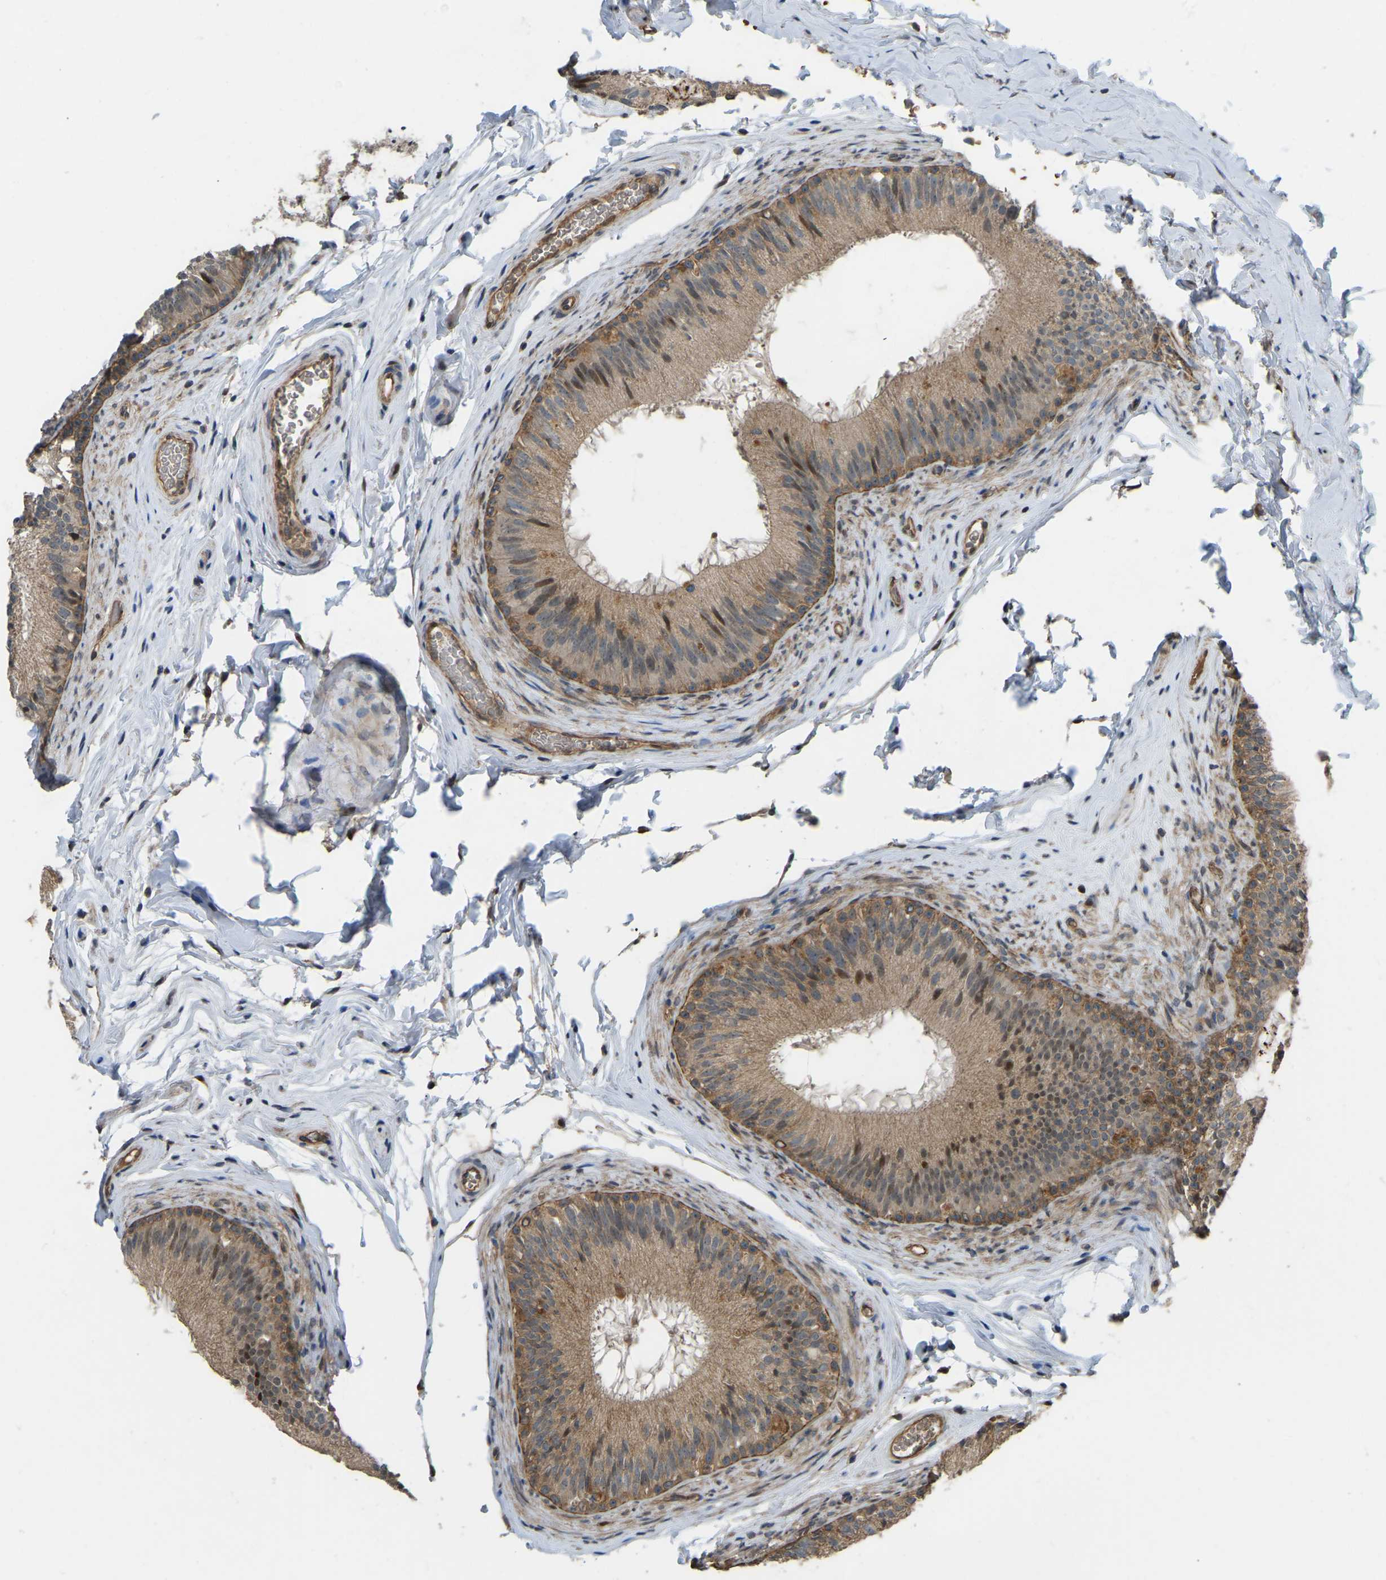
{"staining": {"intensity": "moderate", "quantity": ">75%", "location": "cytoplasmic/membranous,nuclear"}, "tissue": "epididymis", "cell_type": "Glandular cells", "image_type": "normal", "snomed": [{"axis": "morphology", "description": "Normal tissue, NOS"}, {"axis": "topography", "description": "Testis"}, {"axis": "topography", "description": "Epididymis"}], "caption": "Immunohistochemical staining of benign epididymis demonstrates medium levels of moderate cytoplasmic/membranous,nuclear positivity in about >75% of glandular cells.", "gene": "C21orf91", "patient": {"sex": "male", "age": 36}}